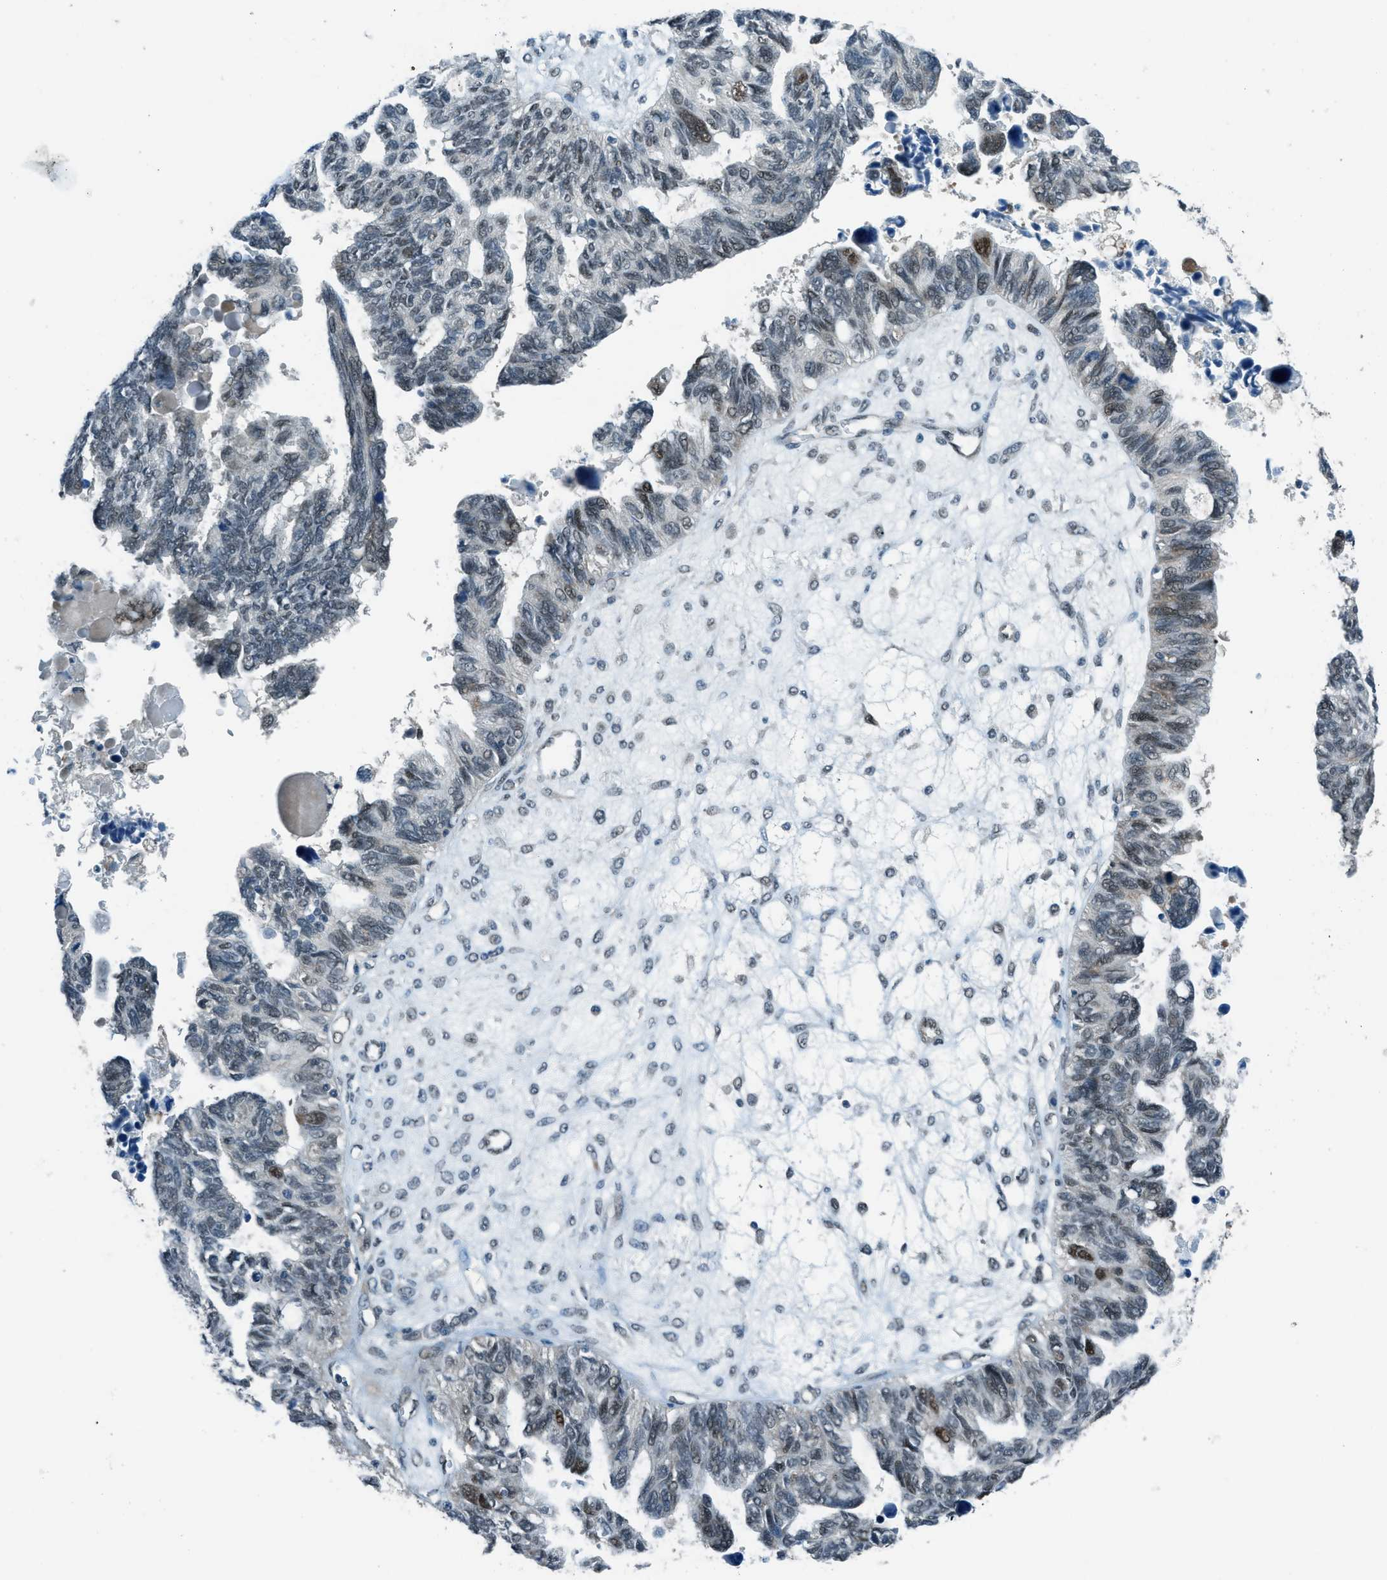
{"staining": {"intensity": "moderate", "quantity": "25%-75%", "location": "nuclear"}, "tissue": "ovarian cancer", "cell_type": "Tumor cells", "image_type": "cancer", "snomed": [{"axis": "morphology", "description": "Cystadenocarcinoma, serous, NOS"}, {"axis": "topography", "description": "Ovary"}], "caption": "Immunohistochemistry staining of ovarian serous cystadenocarcinoma, which reveals medium levels of moderate nuclear staining in about 25%-75% of tumor cells indicating moderate nuclear protein staining. The staining was performed using DAB (3,3'-diaminobenzidine) (brown) for protein detection and nuclei were counterstained in hematoxylin (blue).", "gene": "NPEPL1", "patient": {"sex": "female", "age": 79}}